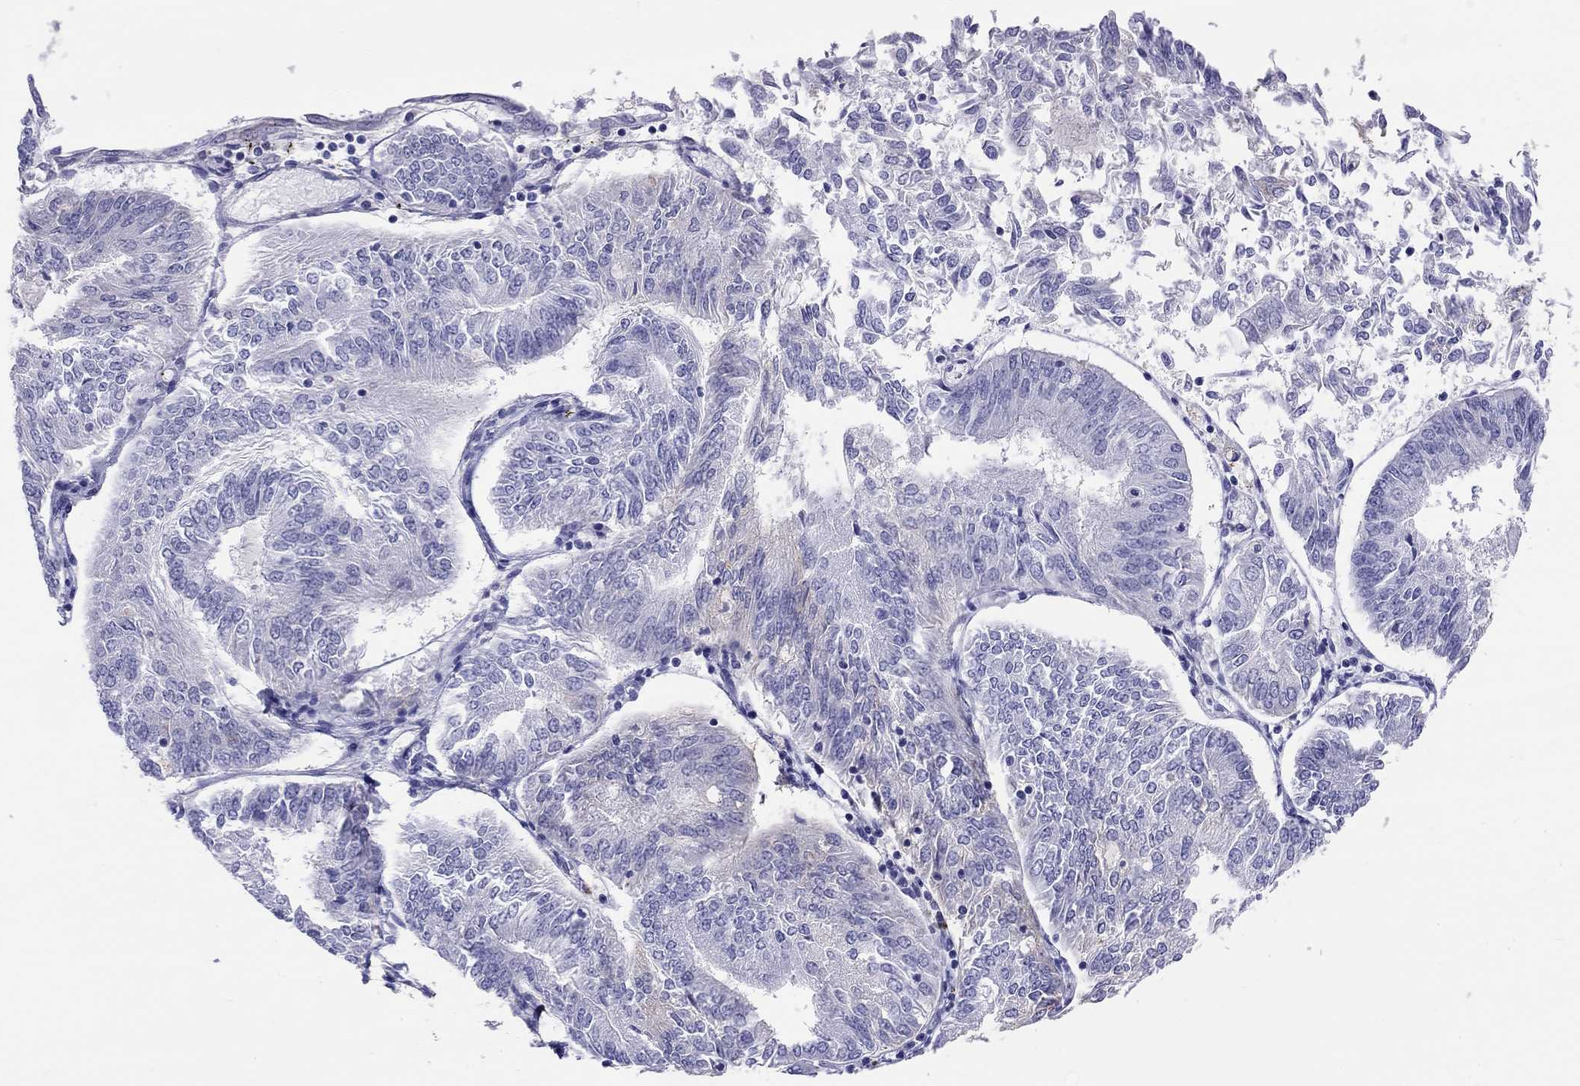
{"staining": {"intensity": "negative", "quantity": "none", "location": "none"}, "tissue": "endometrial cancer", "cell_type": "Tumor cells", "image_type": "cancer", "snomed": [{"axis": "morphology", "description": "Adenocarcinoma, NOS"}, {"axis": "topography", "description": "Endometrium"}], "caption": "Human endometrial cancer stained for a protein using immunohistochemistry (IHC) exhibits no staining in tumor cells.", "gene": "HLA-DQB2", "patient": {"sex": "female", "age": 58}}